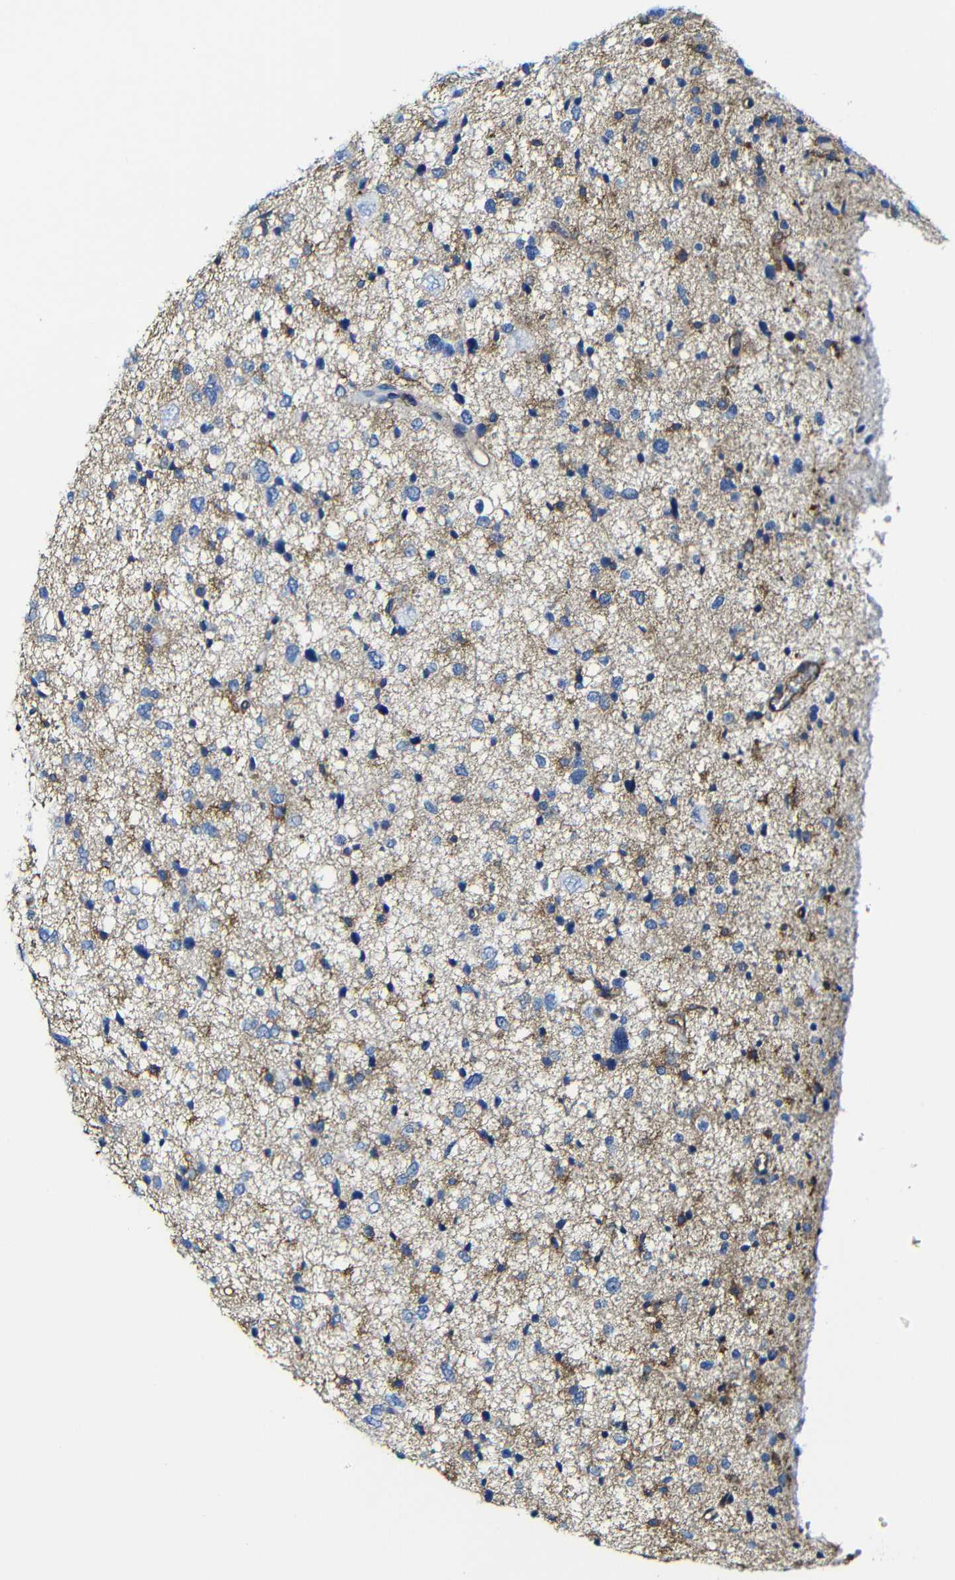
{"staining": {"intensity": "weak", "quantity": "<25%", "location": "cytoplasmic/membranous"}, "tissue": "glioma", "cell_type": "Tumor cells", "image_type": "cancer", "snomed": [{"axis": "morphology", "description": "Glioma, malignant, Low grade"}, {"axis": "topography", "description": "Brain"}], "caption": "This is a histopathology image of immunohistochemistry (IHC) staining of malignant low-grade glioma, which shows no positivity in tumor cells.", "gene": "MSN", "patient": {"sex": "female", "age": 37}}